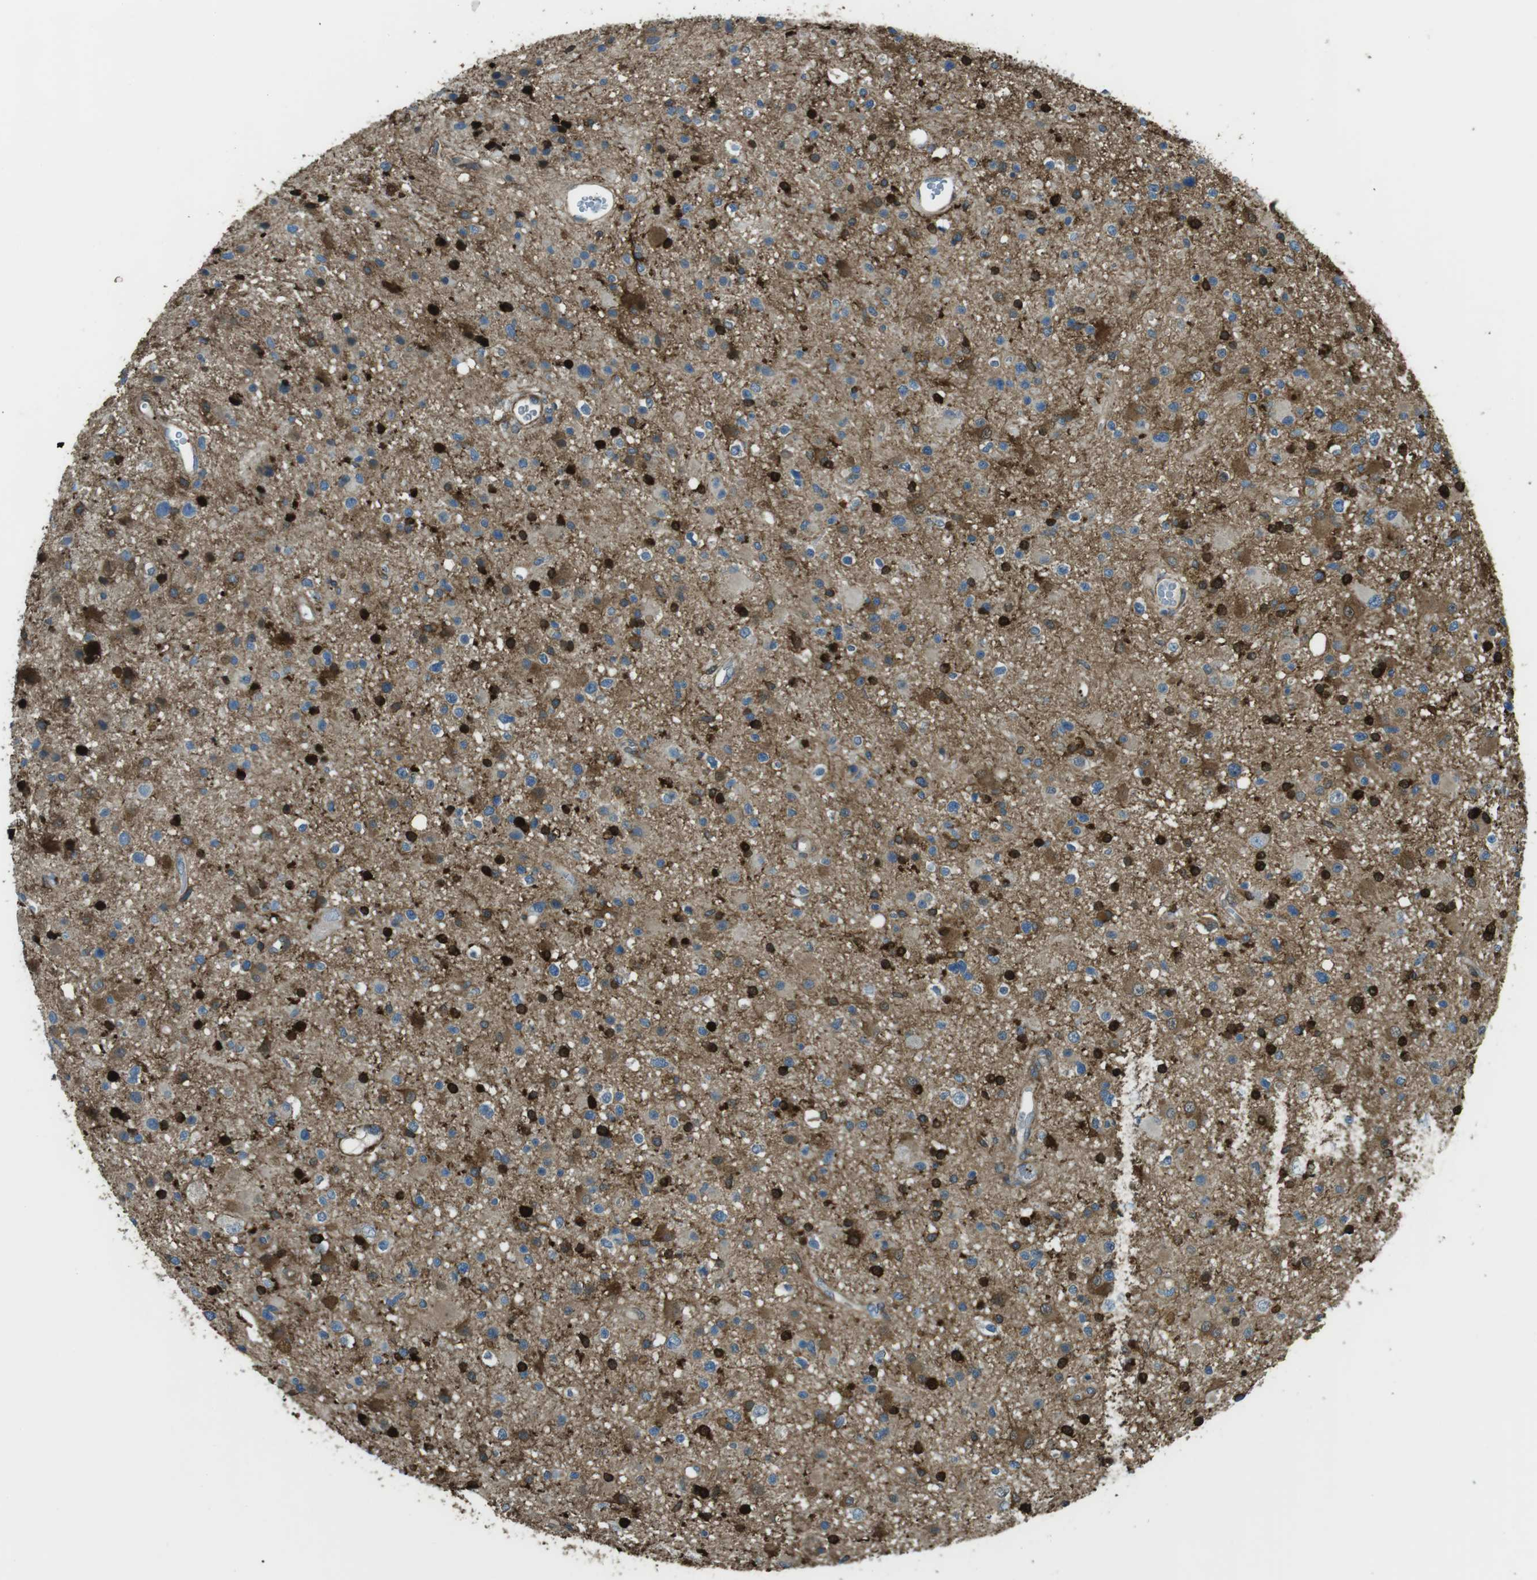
{"staining": {"intensity": "strong", "quantity": "25%-75%", "location": "cytoplasmic/membranous,nuclear"}, "tissue": "glioma", "cell_type": "Tumor cells", "image_type": "cancer", "snomed": [{"axis": "morphology", "description": "Glioma, malignant, High grade"}, {"axis": "topography", "description": "Brain"}], "caption": "IHC histopathology image of malignant glioma (high-grade) stained for a protein (brown), which demonstrates high levels of strong cytoplasmic/membranous and nuclear expression in about 25%-75% of tumor cells.", "gene": "SFT2D1", "patient": {"sex": "male", "age": 33}}